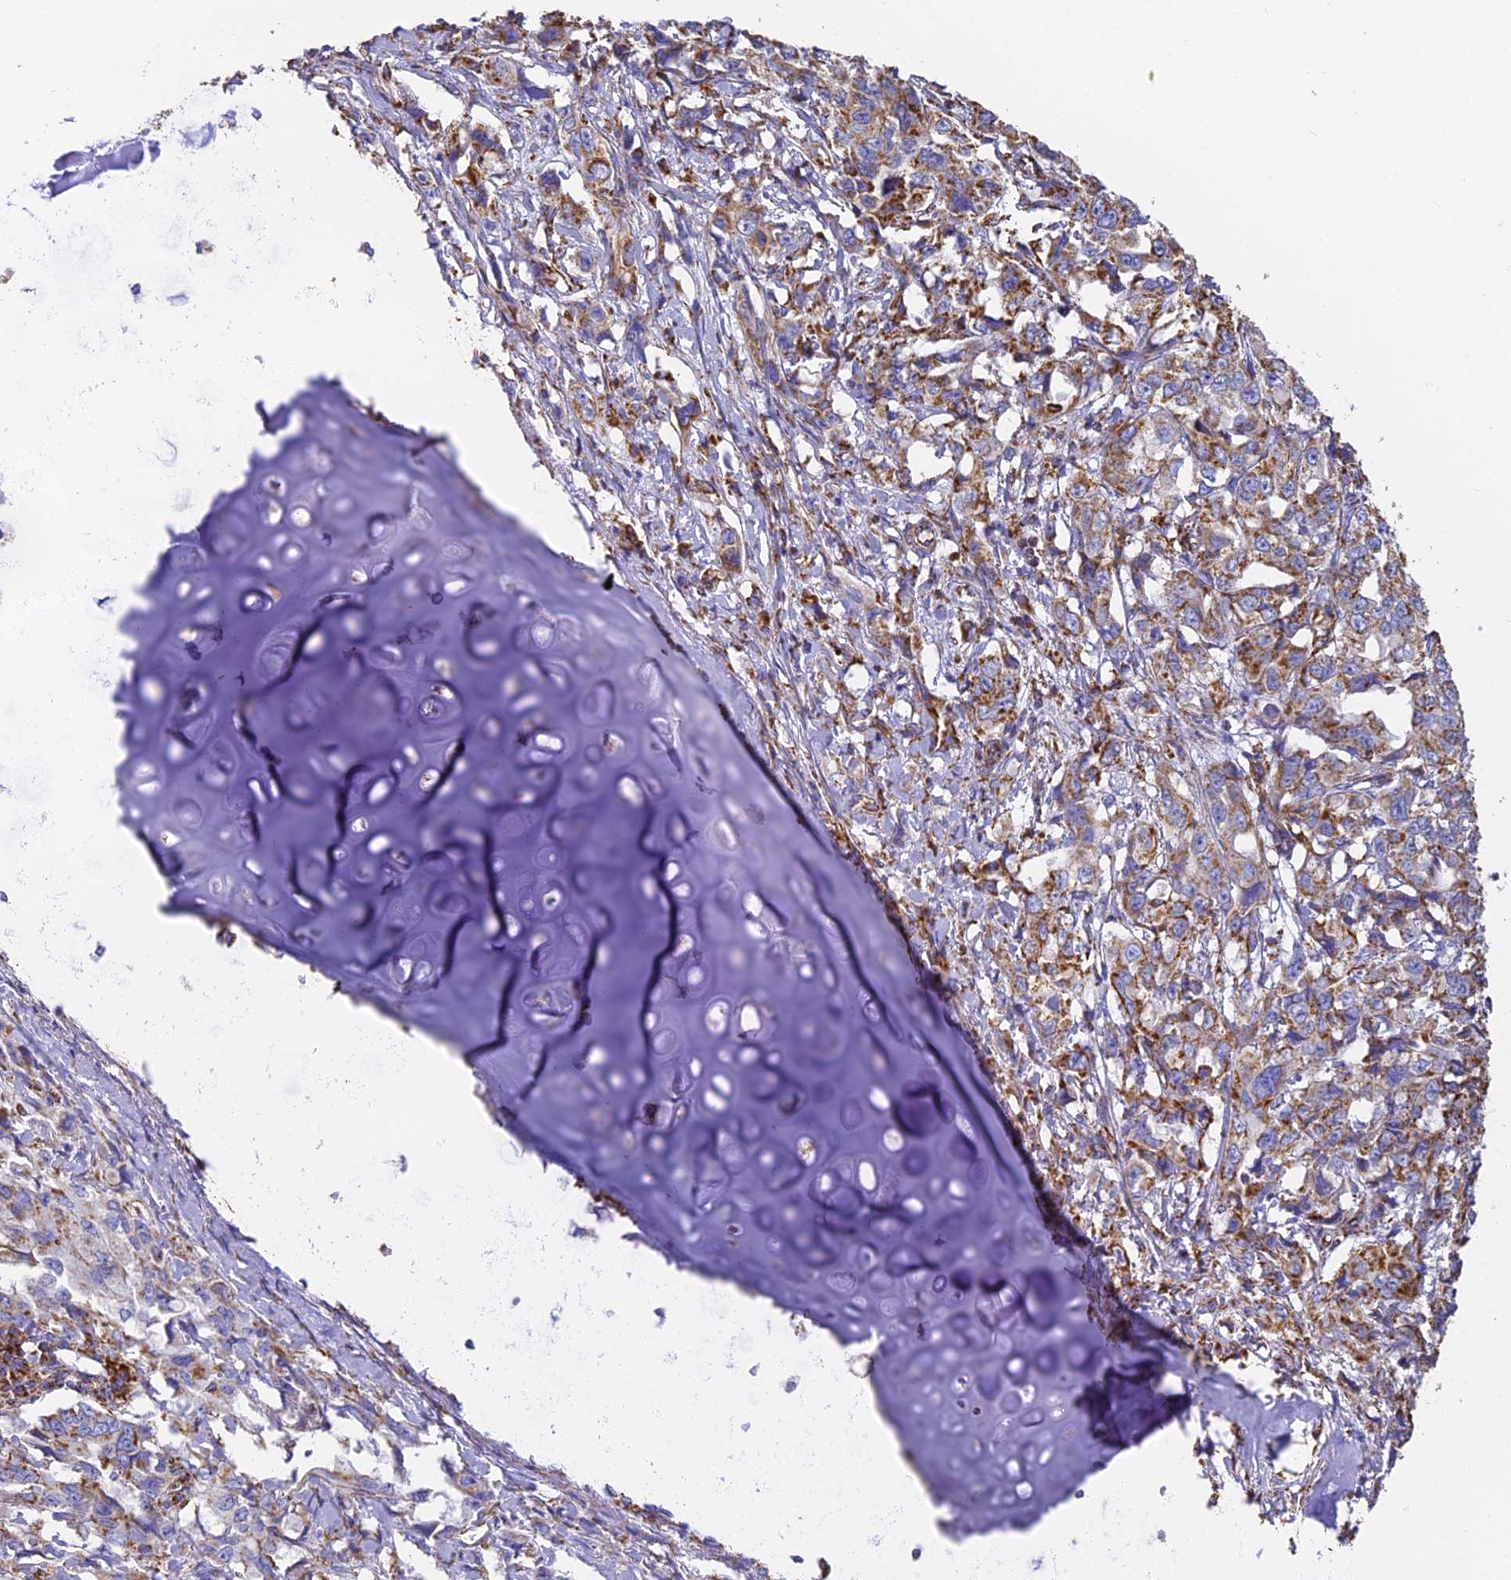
{"staining": {"intensity": "moderate", "quantity": ">75%", "location": "cytoplasmic/membranous"}, "tissue": "lung cancer", "cell_type": "Tumor cells", "image_type": "cancer", "snomed": [{"axis": "morphology", "description": "Adenocarcinoma, NOS"}, {"axis": "topography", "description": "Lung"}], "caption": "This photomicrograph reveals immunohistochemistry staining of lung cancer (adenocarcinoma), with medium moderate cytoplasmic/membranous positivity in approximately >75% of tumor cells.", "gene": "COX6C", "patient": {"sex": "female", "age": 51}}